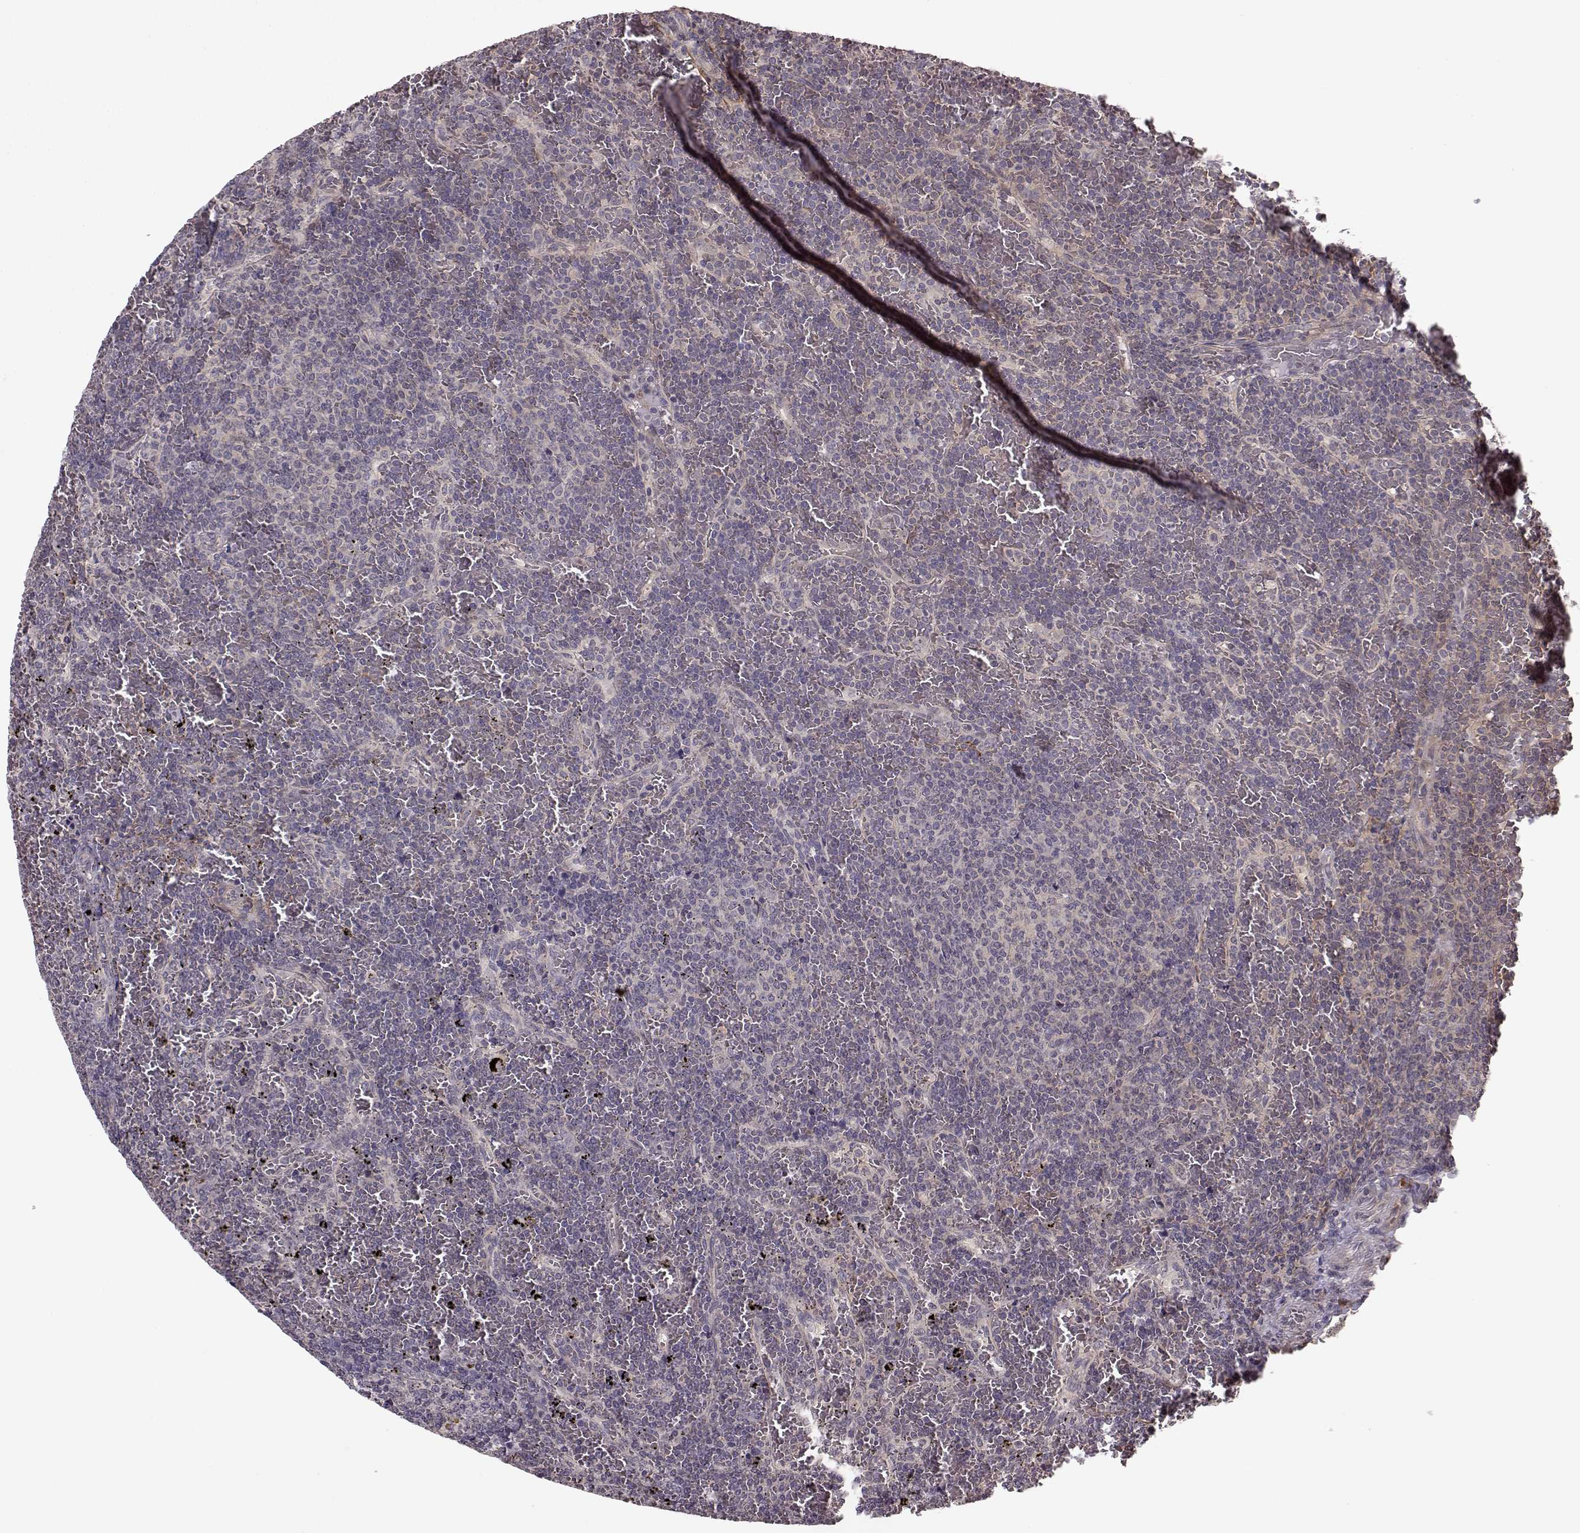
{"staining": {"intensity": "negative", "quantity": "none", "location": "none"}, "tissue": "lymphoma", "cell_type": "Tumor cells", "image_type": "cancer", "snomed": [{"axis": "morphology", "description": "Malignant lymphoma, non-Hodgkin's type, Low grade"}, {"axis": "topography", "description": "Spleen"}], "caption": "Tumor cells are negative for protein expression in human low-grade malignant lymphoma, non-Hodgkin's type.", "gene": "SLAIN2", "patient": {"sex": "female", "age": 77}}